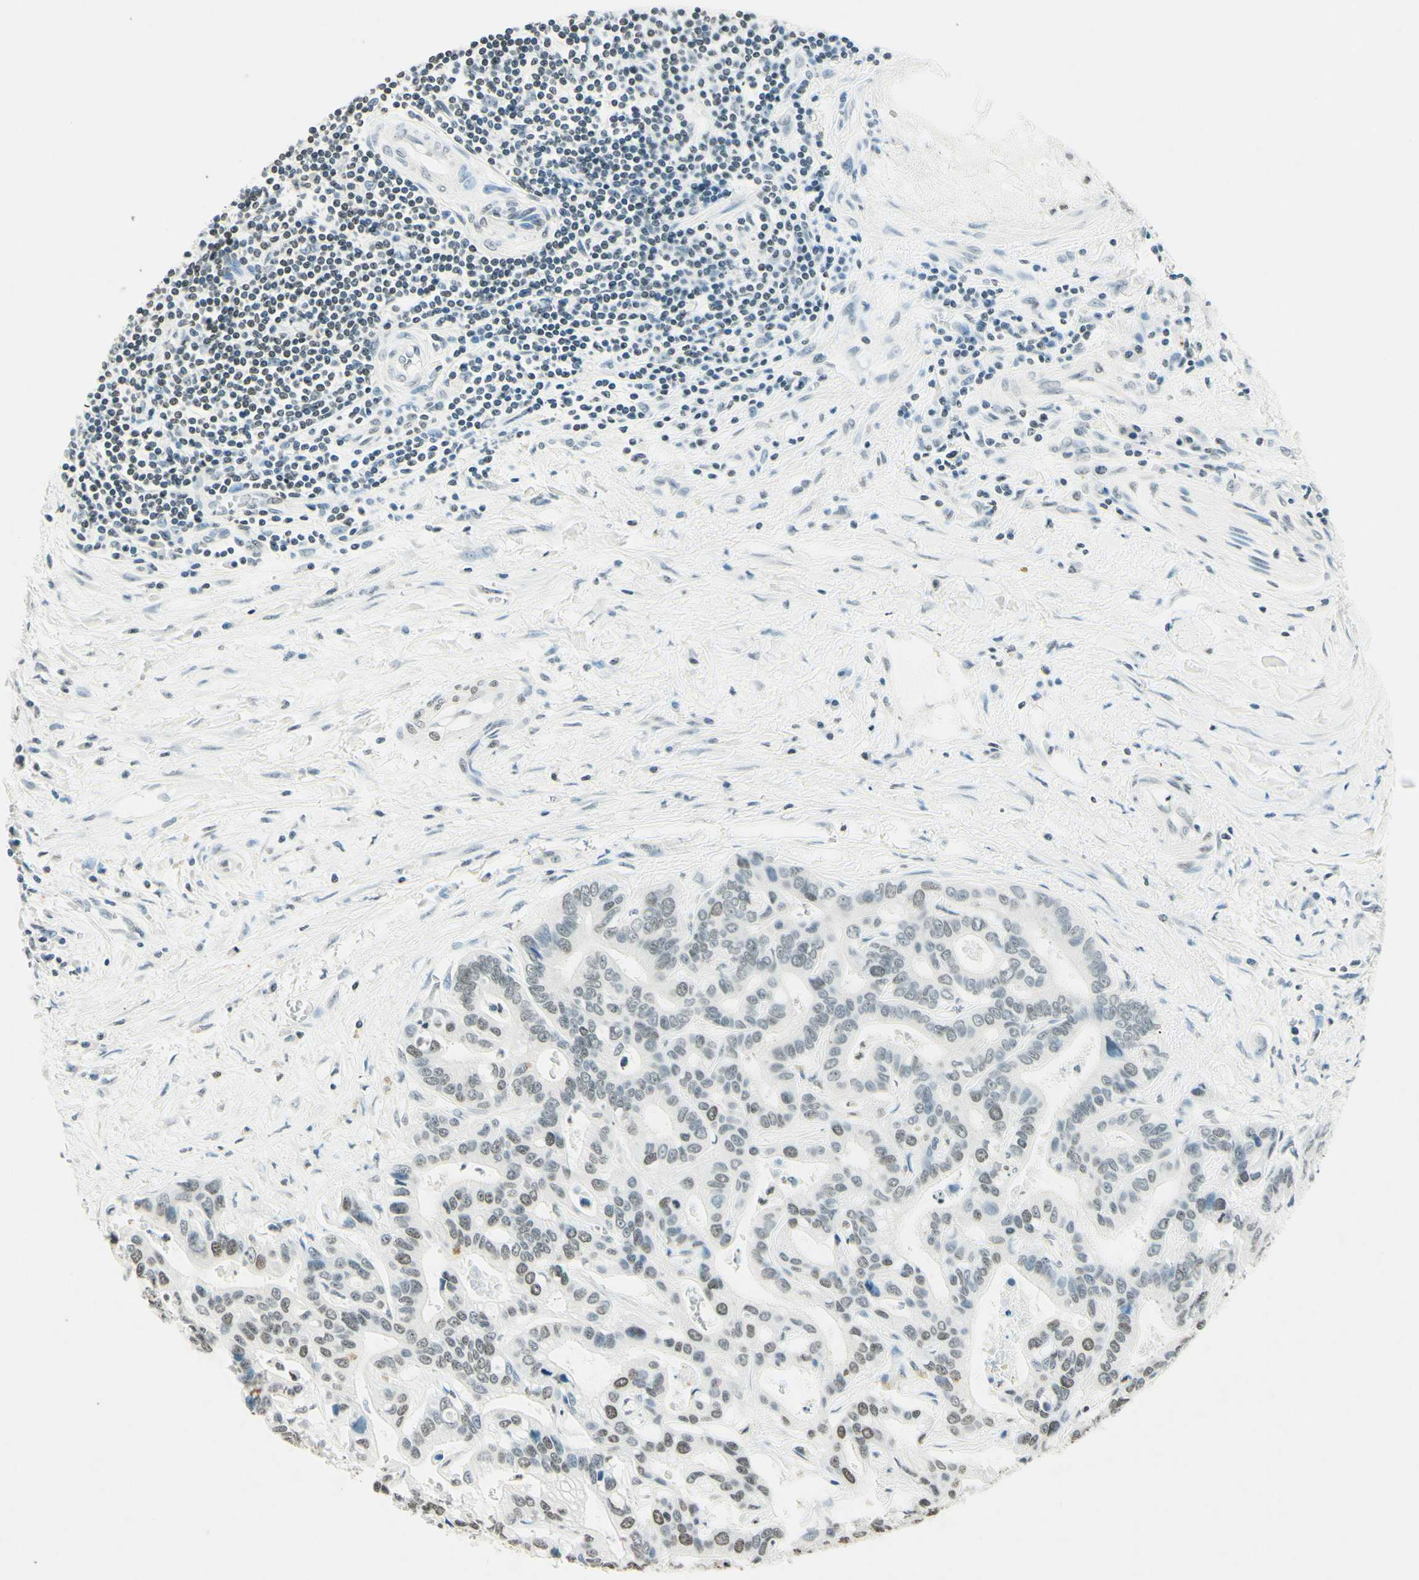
{"staining": {"intensity": "weak", "quantity": "<25%", "location": "nuclear"}, "tissue": "liver cancer", "cell_type": "Tumor cells", "image_type": "cancer", "snomed": [{"axis": "morphology", "description": "Cholangiocarcinoma"}, {"axis": "topography", "description": "Liver"}], "caption": "IHC of cholangiocarcinoma (liver) shows no expression in tumor cells.", "gene": "MSH2", "patient": {"sex": "female", "age": 65}}